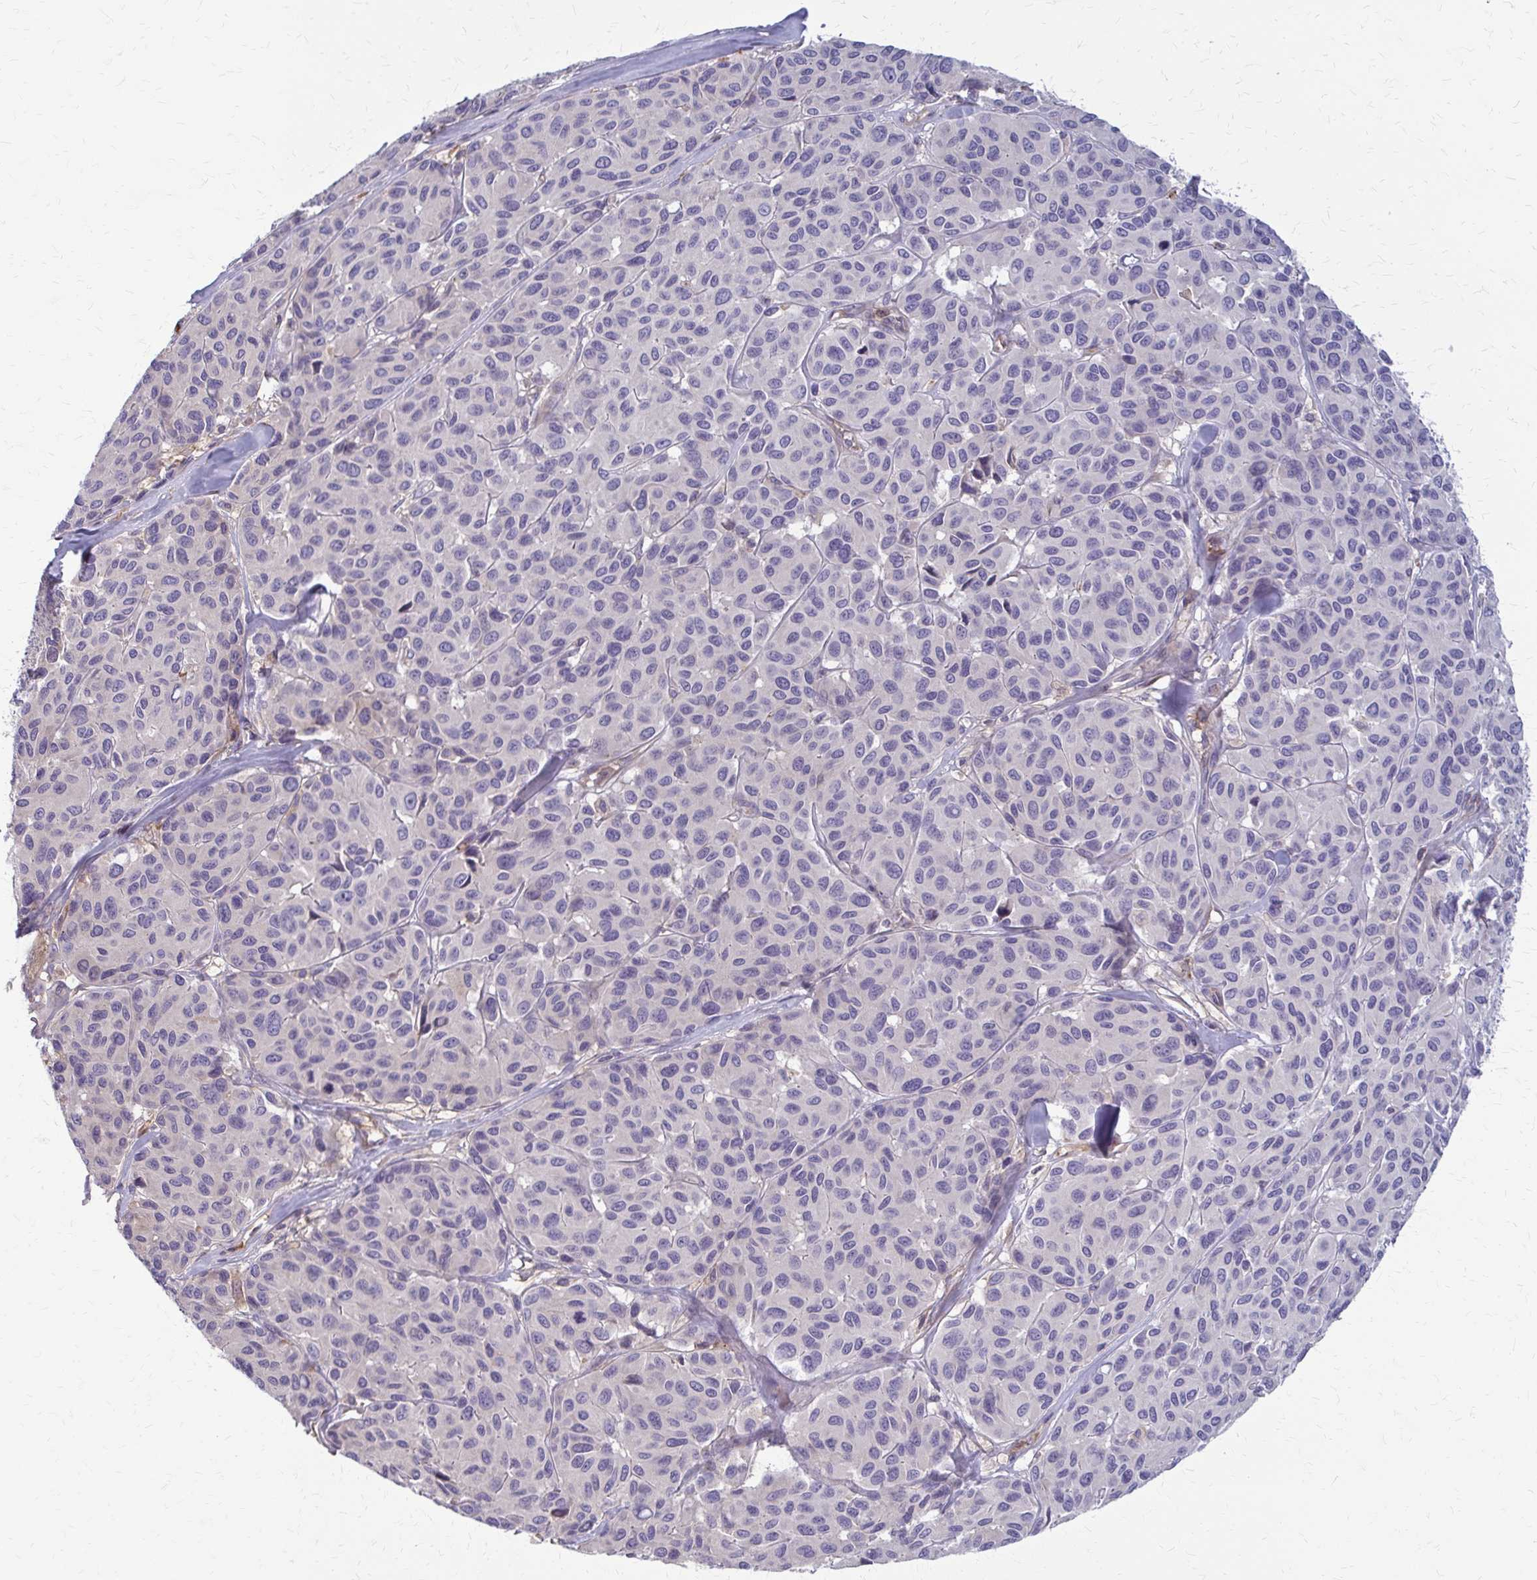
{"staining": {"intensity": "negative", "quantity": "none", "location": "none"}, "tissue": "melanoma", "cell_type": "Tumor cells", "image_type": "cancer", "snomed": [{"axis": "morphology", "description": "Malignant melanoma, NOS"}, {"axis": "topography", "description": "Skin"}], "caption": "A micrograph of human malignant melanoma is negative for staining in tumor cells. (DAB (3,3'-diaminobenzidine) immunohistochemistry (IHC), high magnification).", "gene": "MCRIP2", "patient": {"sex": "female", "age": 66}}